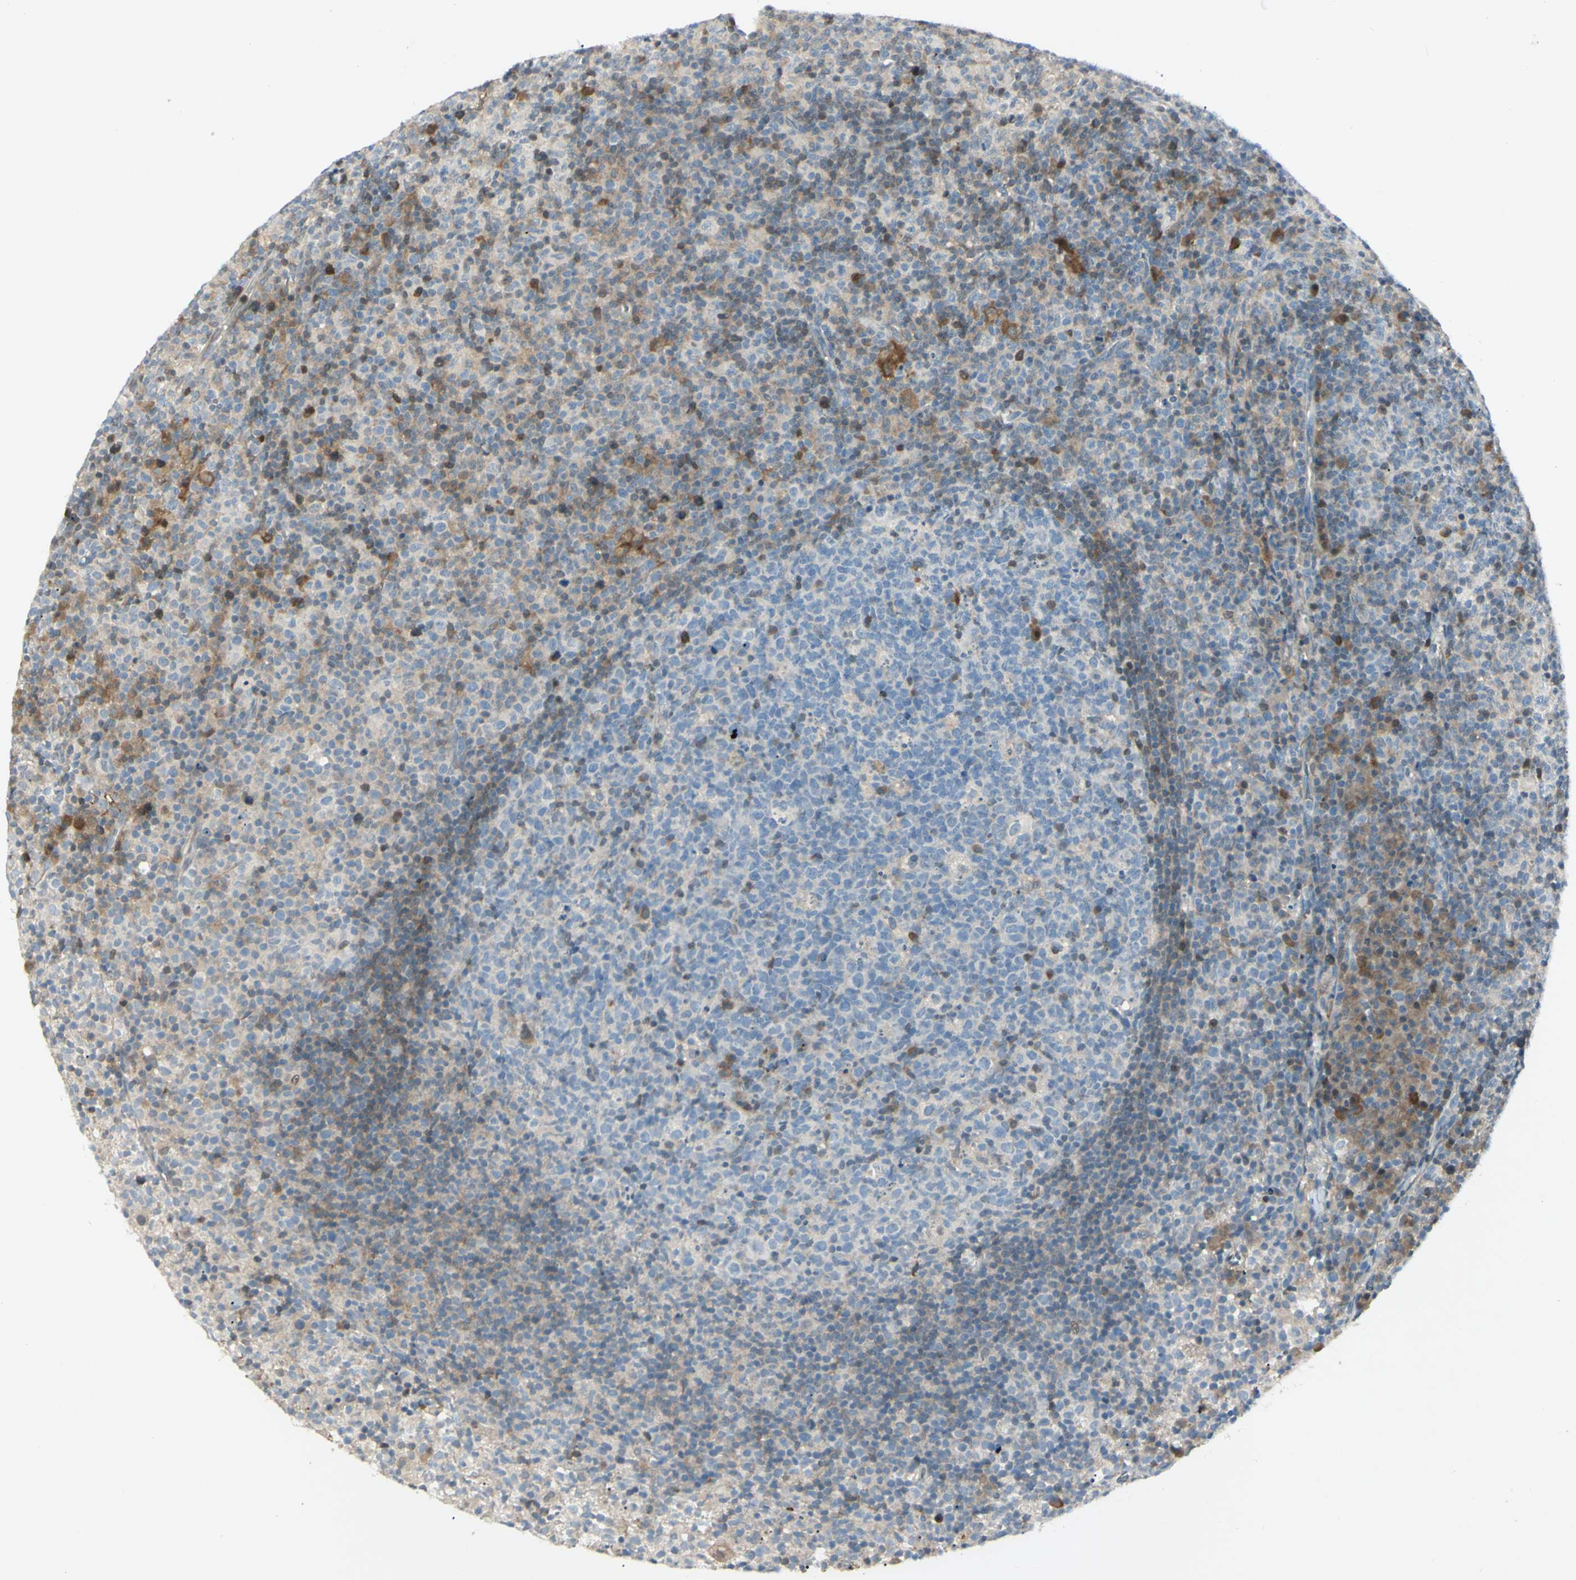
{"staining": {"intensity": "moderate", "quantity": "<25%", "location": "cytoplasmic/membranous"}, "tissue": "lymph node", "cell_type": "Germinal center cells", "image_type": "normal", "snomed": [{"axis": "morphology", "description": "Normal tissue, NOS"}, {"axis": "morphology", "description": "Inflammation, NOS"}, {"axis": "topography", "description": "Lymph node"}], "caption": "Protein analysis of benign lymph node shows moderate cytoplasmic/membranous staining in about <25% of germinal center cells.", "gene": "C1orf159", "patient": {"sex": "male", "age": 55}}